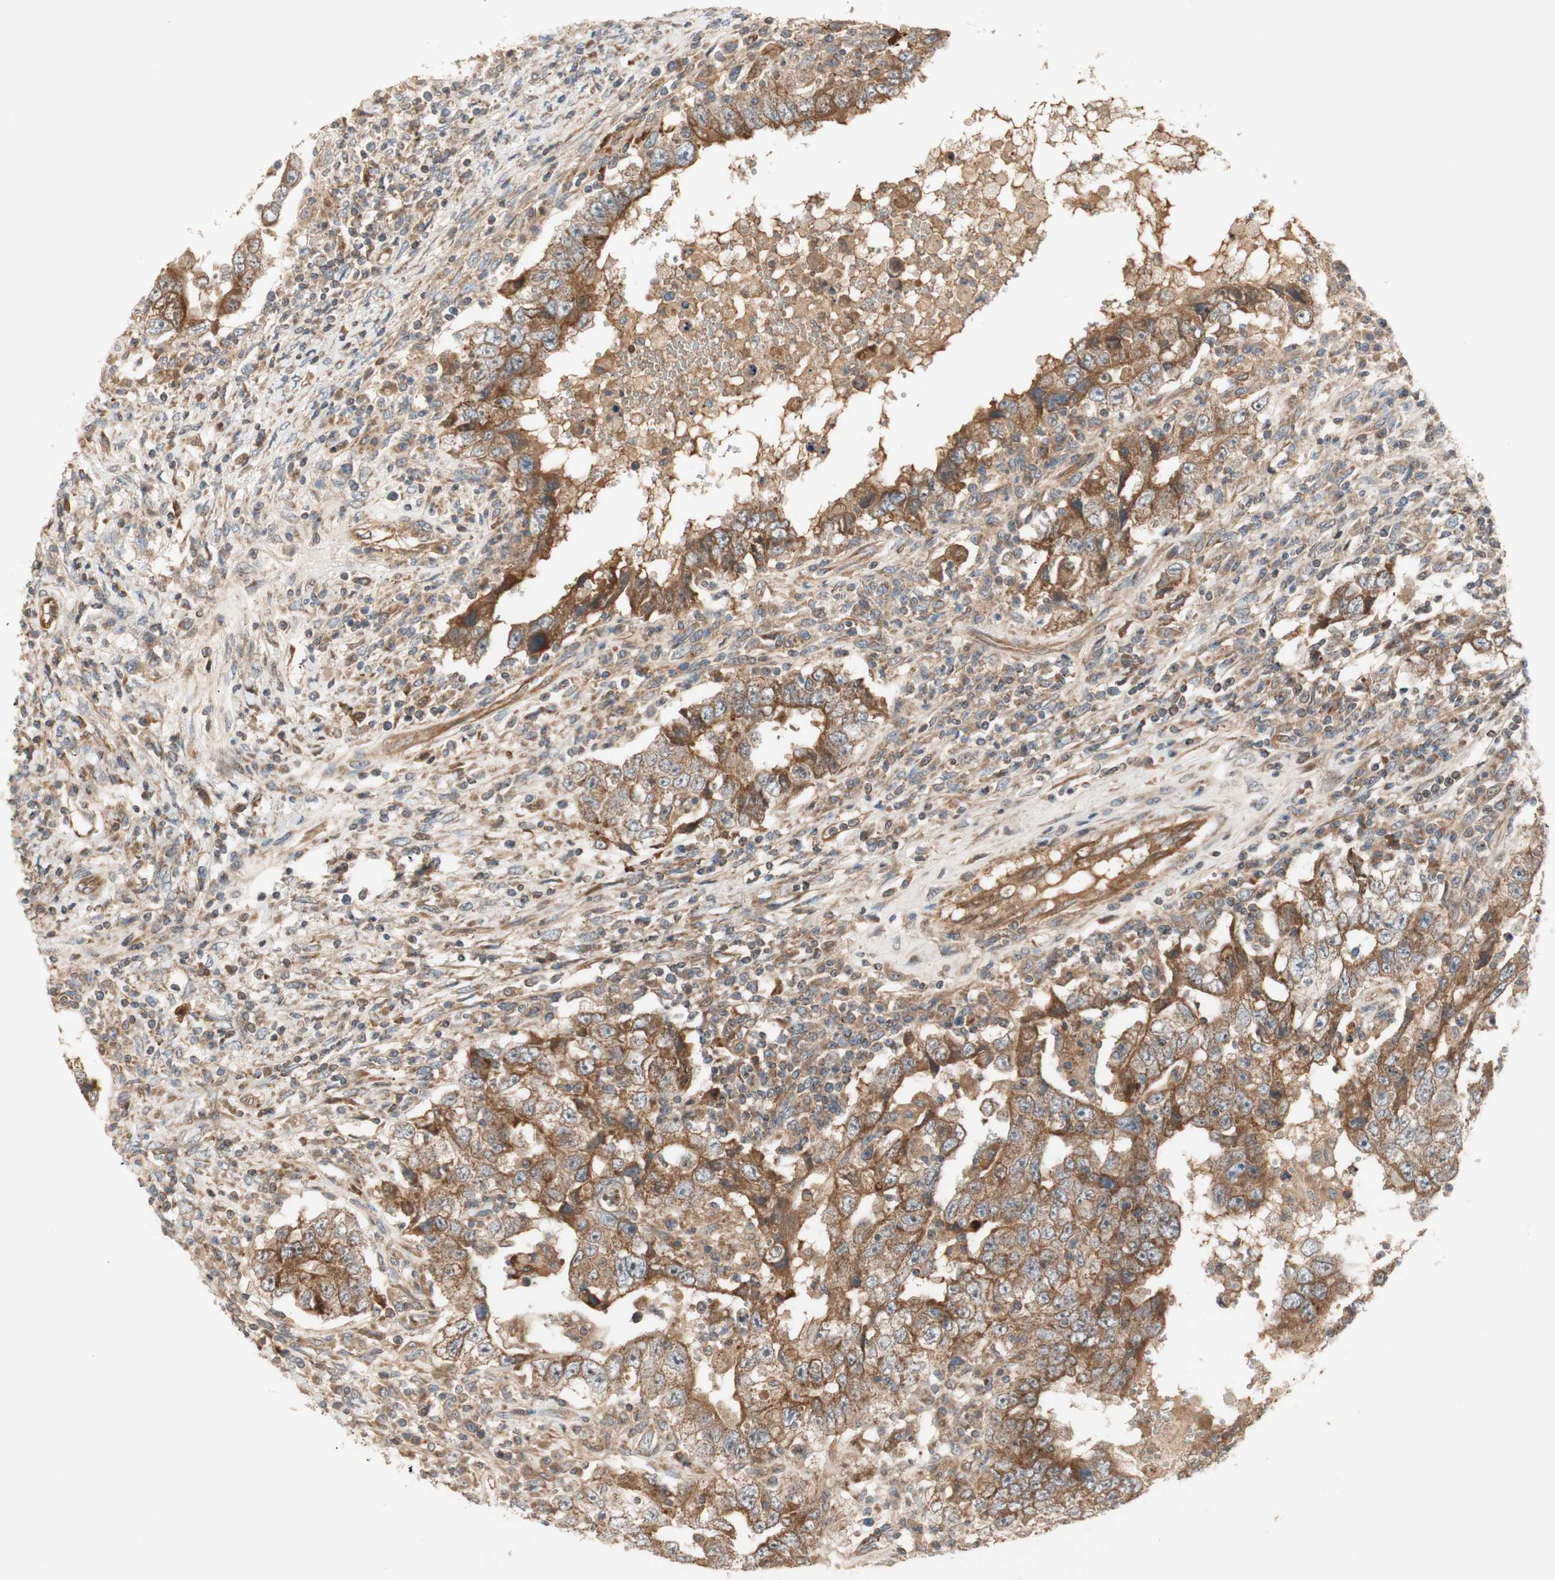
{"staining": {"intensity": "strong", "quantity": ">75%", "location": "cytoplasmic/membranous"}, "tissue": "testis cancer", "cell_type": "Tumor cells", "image_type": "cancer", "snomed": [{"axis": "morphology", "description": "Carcinoma, Embryonal, NOS"}, {"axis": "topography", "description": "Testis"}], "caption": "Testis embryonal carcinoma stained with a protein marker exhibits strong staining in tumor cells.", "gene": "CTTNBP2NL", "patient": {"sex": "male", "age": 26}}